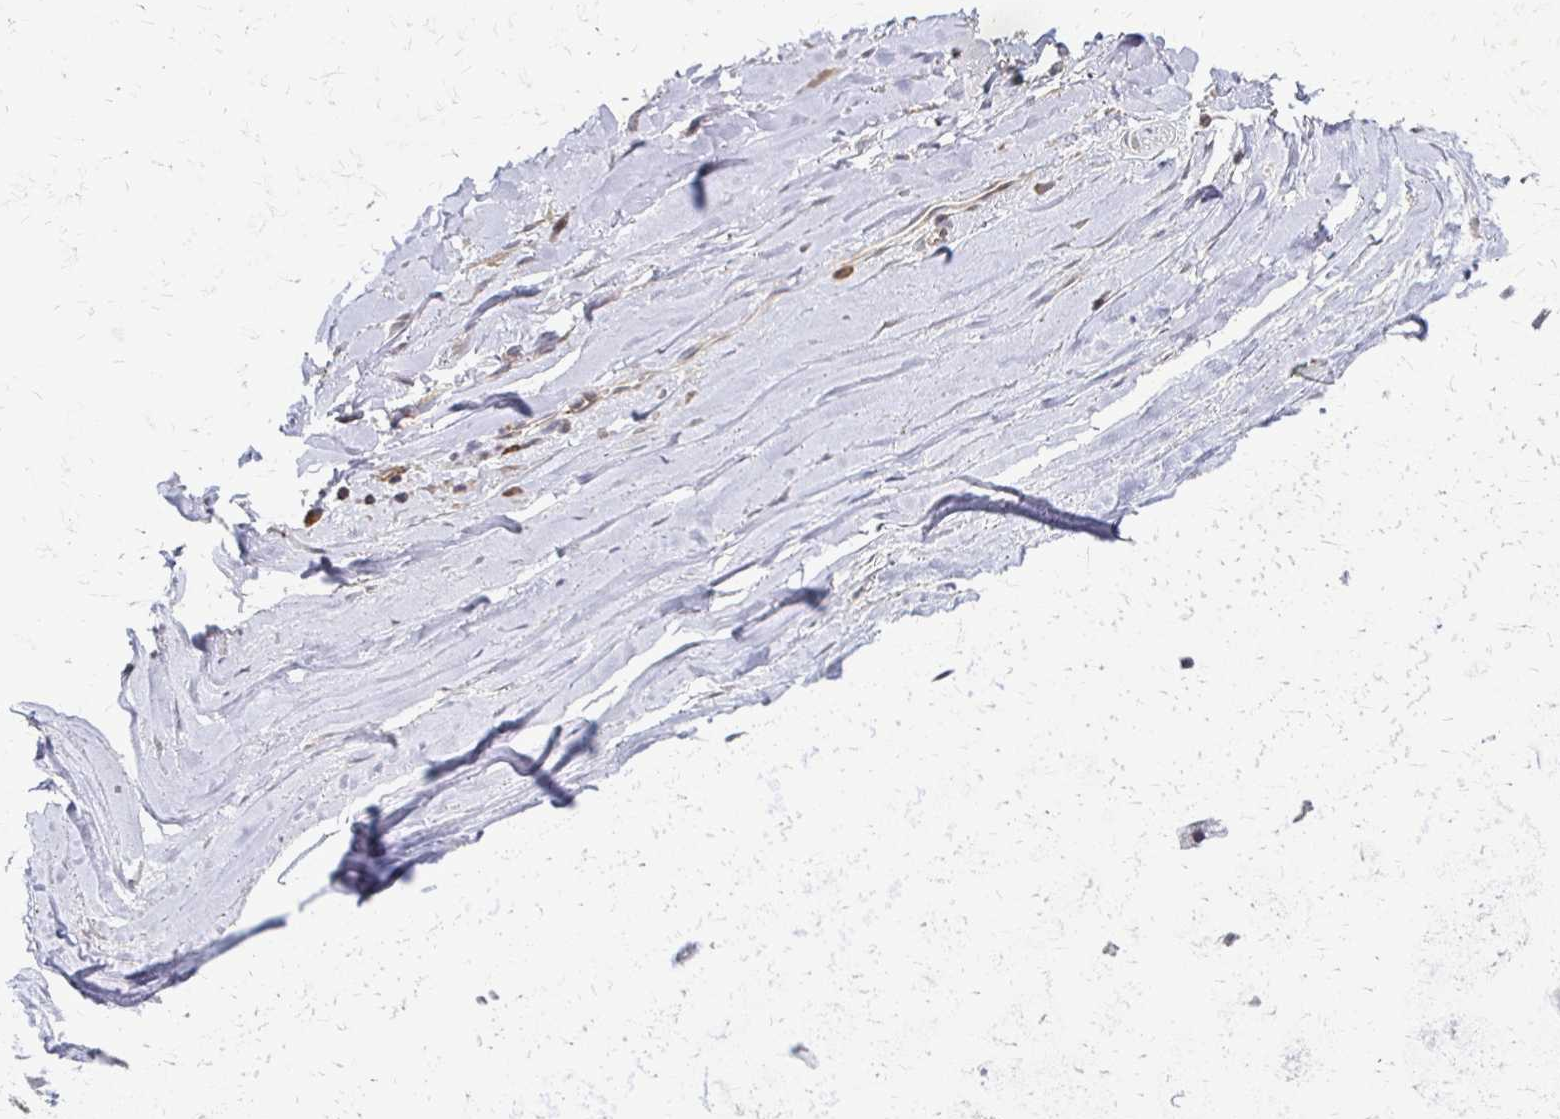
{"staining": {"intensity": "negative", "quantity": "none", "location": "none"}, "tissue": "adipose tissue", "cell_type": "Adipocytes", "image_type": "normal", "snomed": [{"axis": "morphology", "description": "Normal tissue, NOS"}, {"axis": "topography", "description": "Cartilage tissue"}, {"axis": "topography", "description": "Nasopharynx"}, {"axis": "topography", "description": "Thyroid gland"}], "caption": "The micrograph demonstrates no significant expression in adipocytes of adipose tissue.", "gene": "SLC9A9", "patient": {"sex": "male", "age": 63}}